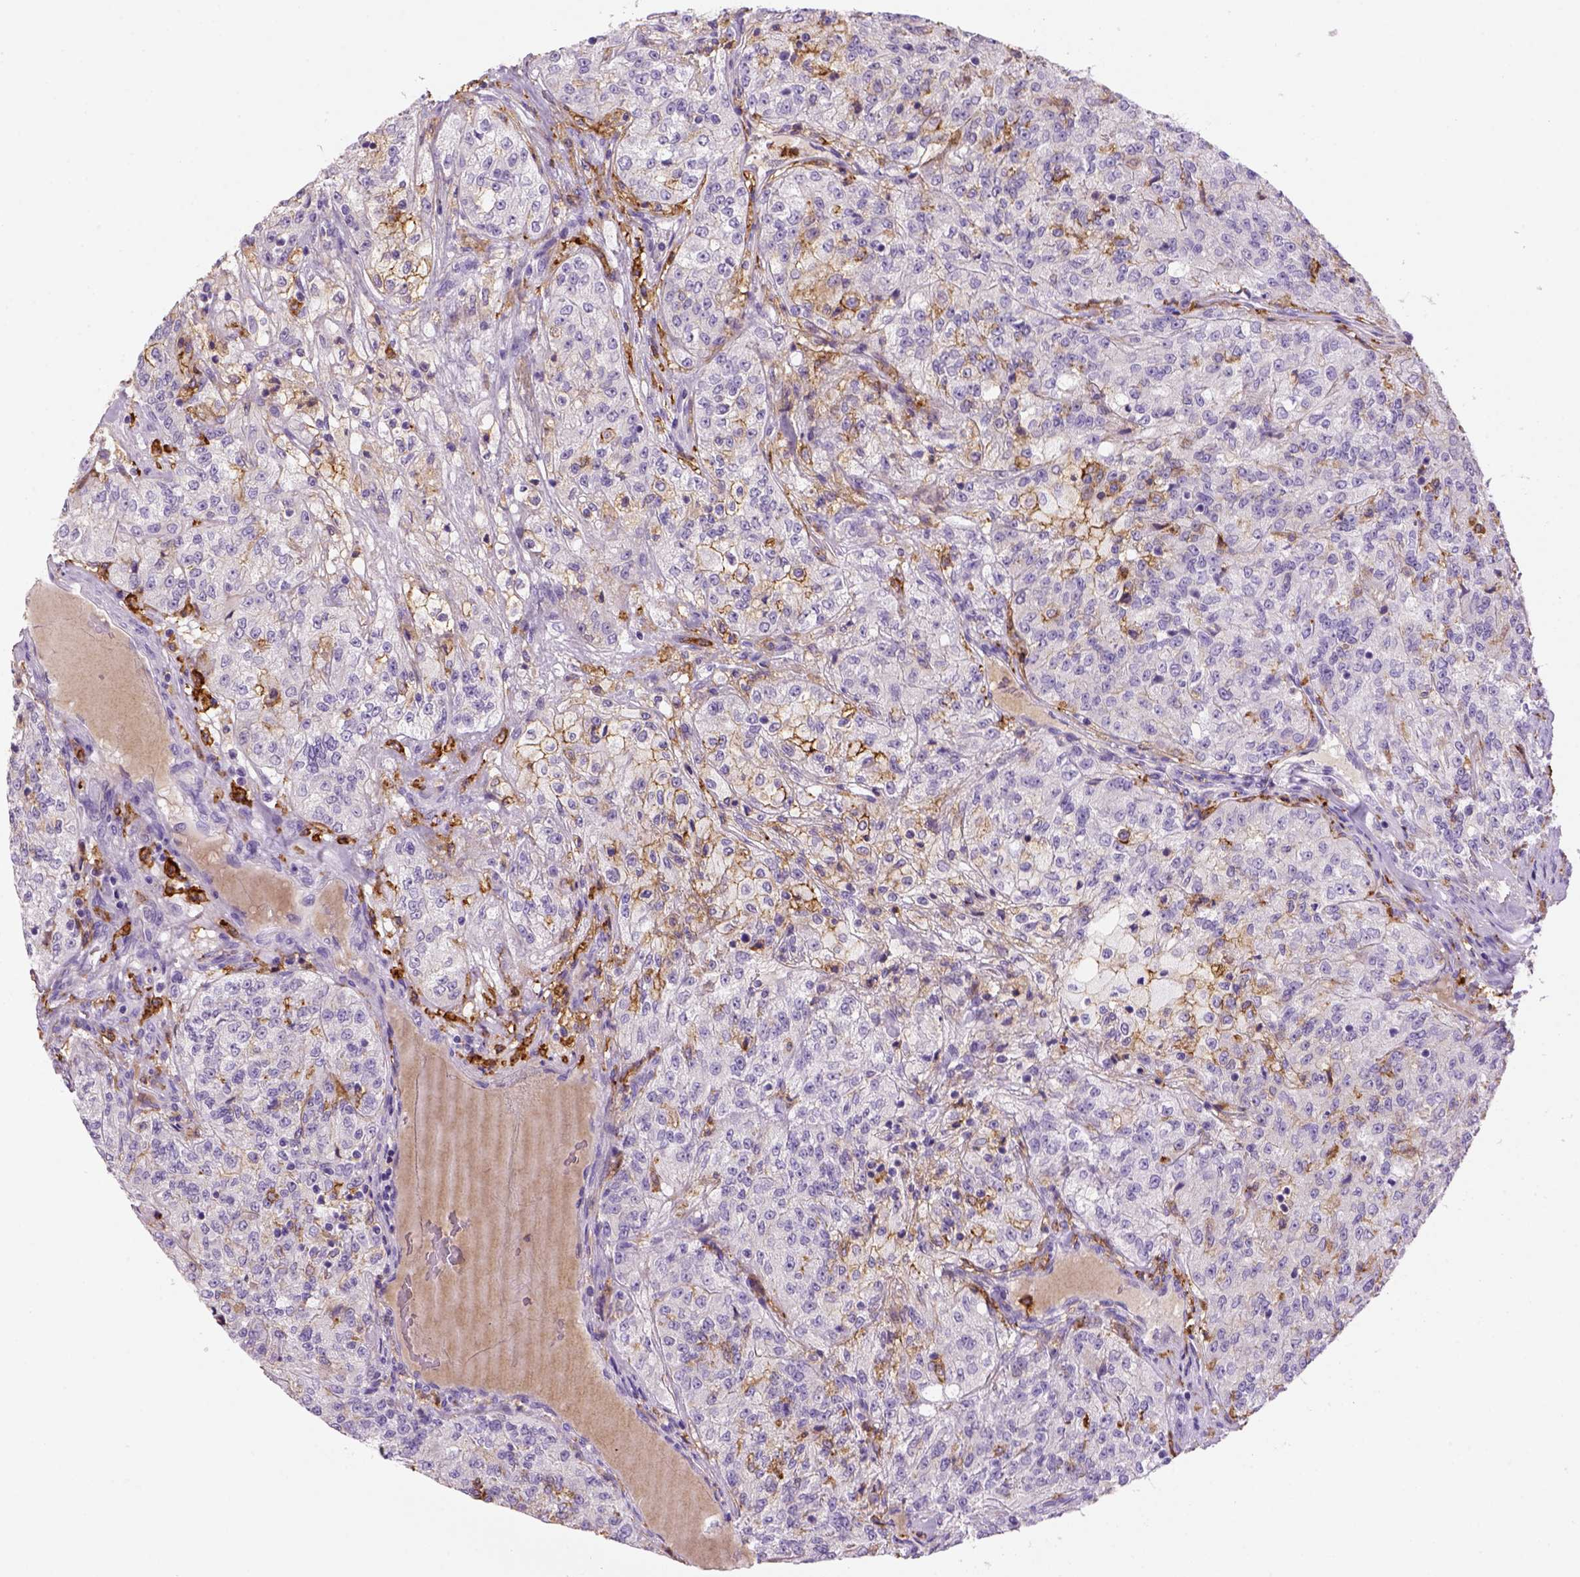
{"staining": {"intensity": "negative", "quantity": "none", "location": "none"}, "tissue": "renal cancer", "cell_type": "Tumor cells", "image_type": "cancer", "snomed": [{"axis": "morphology", "description": "Adenocarcinoma, NOS"}, {"axis": "topography", "description": "Kidney"}], "caption": "High magnification brightfield microscopy of renal adenocarcinoma stained with DAB (3,3'-diaminobenzidine) (brown) and counterstained with hematoxylin (blue): tumor cells show no significant staining.", "gene": "CD14", "patient": {"sex": "female", "age": 63}}